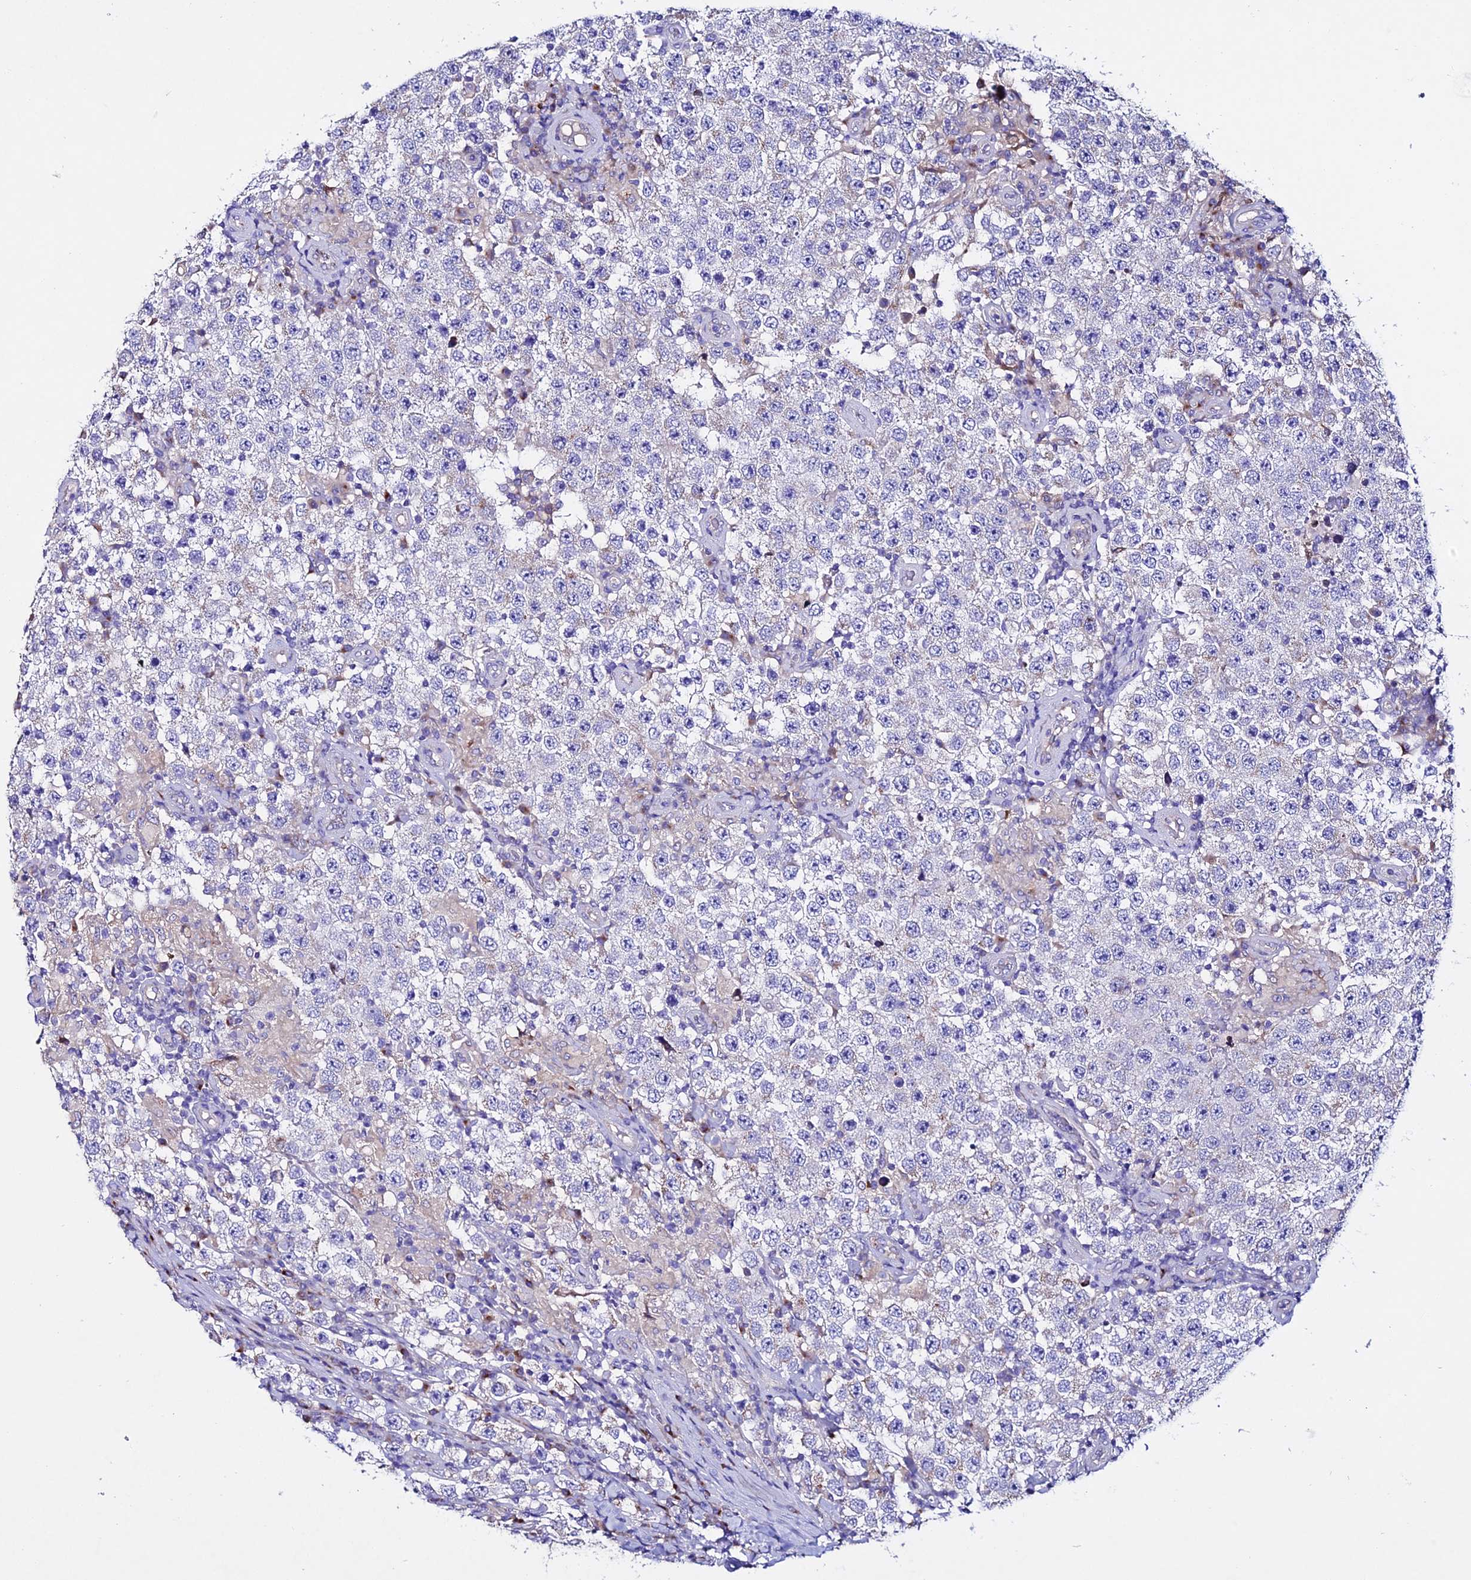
{"staining": {"intensity": "weak", "quantity": "<25%", "location": "cytoplasmic/membranous"}, "tissue": "testis cancer", "cell_type": "Tumor cells", "image_type": "cancer", "snomed": [{"axis": "morphology", "description": "Normal tissue, NOS"}, {"axis": "morphology", "description": "Urothelial carcinoma, High grade"}, {"axis": "morphology", "description": "Seminoma, NOS"}, {"axis": "morphology", "description": "Carcinoma, Embryonal, NOS"}, {"axis": "topography", "description": "Urinary bladder"}, {"axis": "topography", "description": "Testis"}], "caption": "Immunohistochemistry (IHC) micrograph of testis embryonal carcinoma stained for a protein (brown), which demonstrates no staining in tumor cells.", "gene": "OR51Q1", "patient": {"sex": "male", "age": 41}}